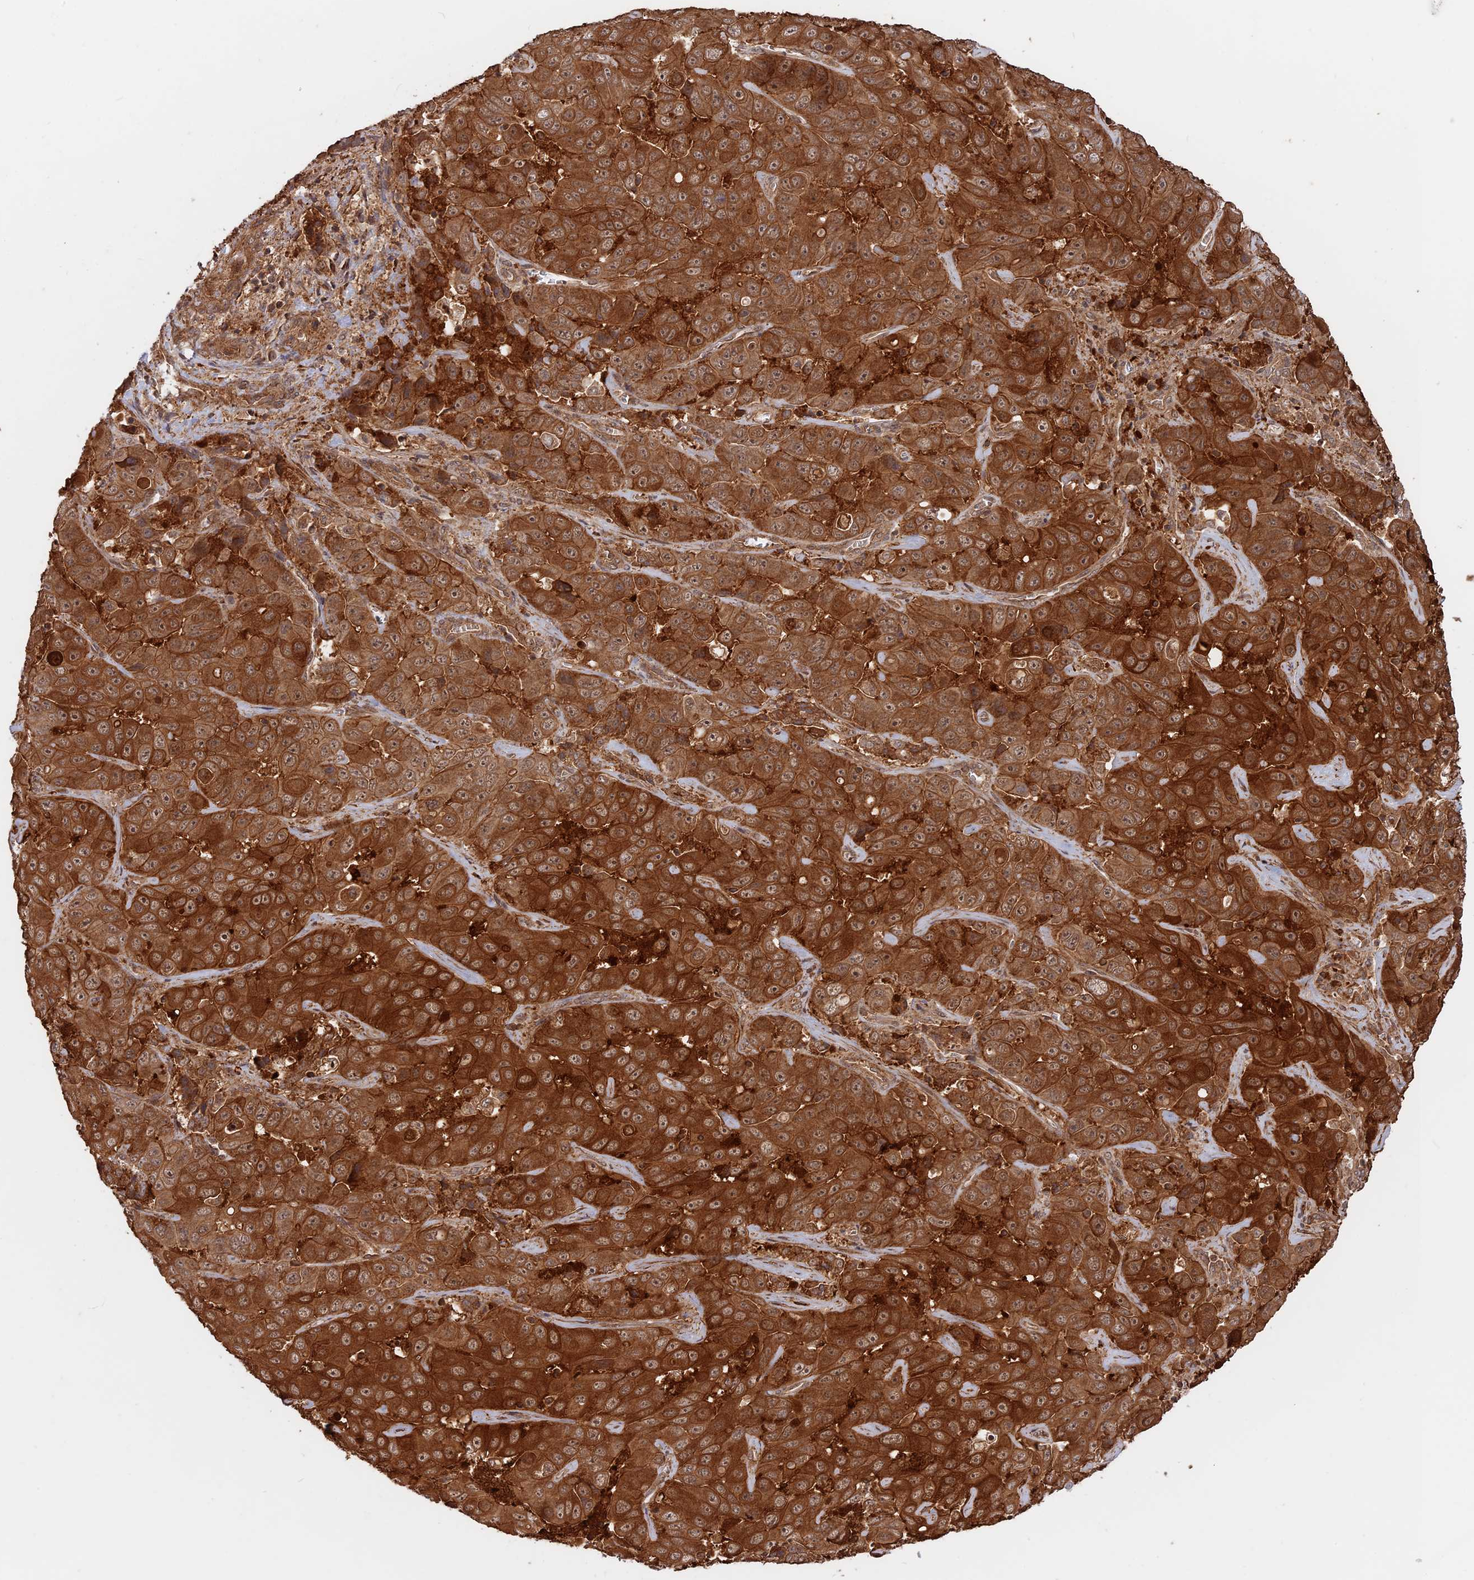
{"staining": {"intensity": "strong", "quantity": ">75%", "location": "cytoplasmic/membranous"}, "tissue": "liver cancer", "cell_type": "Tumor cells", "image_type": "cancer", "snomed": [{"axis": "morphology", "description": "Cholangiocarcinoma"}, {"axis": "topography", "description": "Liver"}], "caption": "This image demonstrates IHC staining of human liver cancer (cholangiocarcinoma), with high strong cytoplasmic/membranous expression in about >75% of tumor cells.", "gene": "CCDC174", "patient": {"sex": "female", "age": 52}}